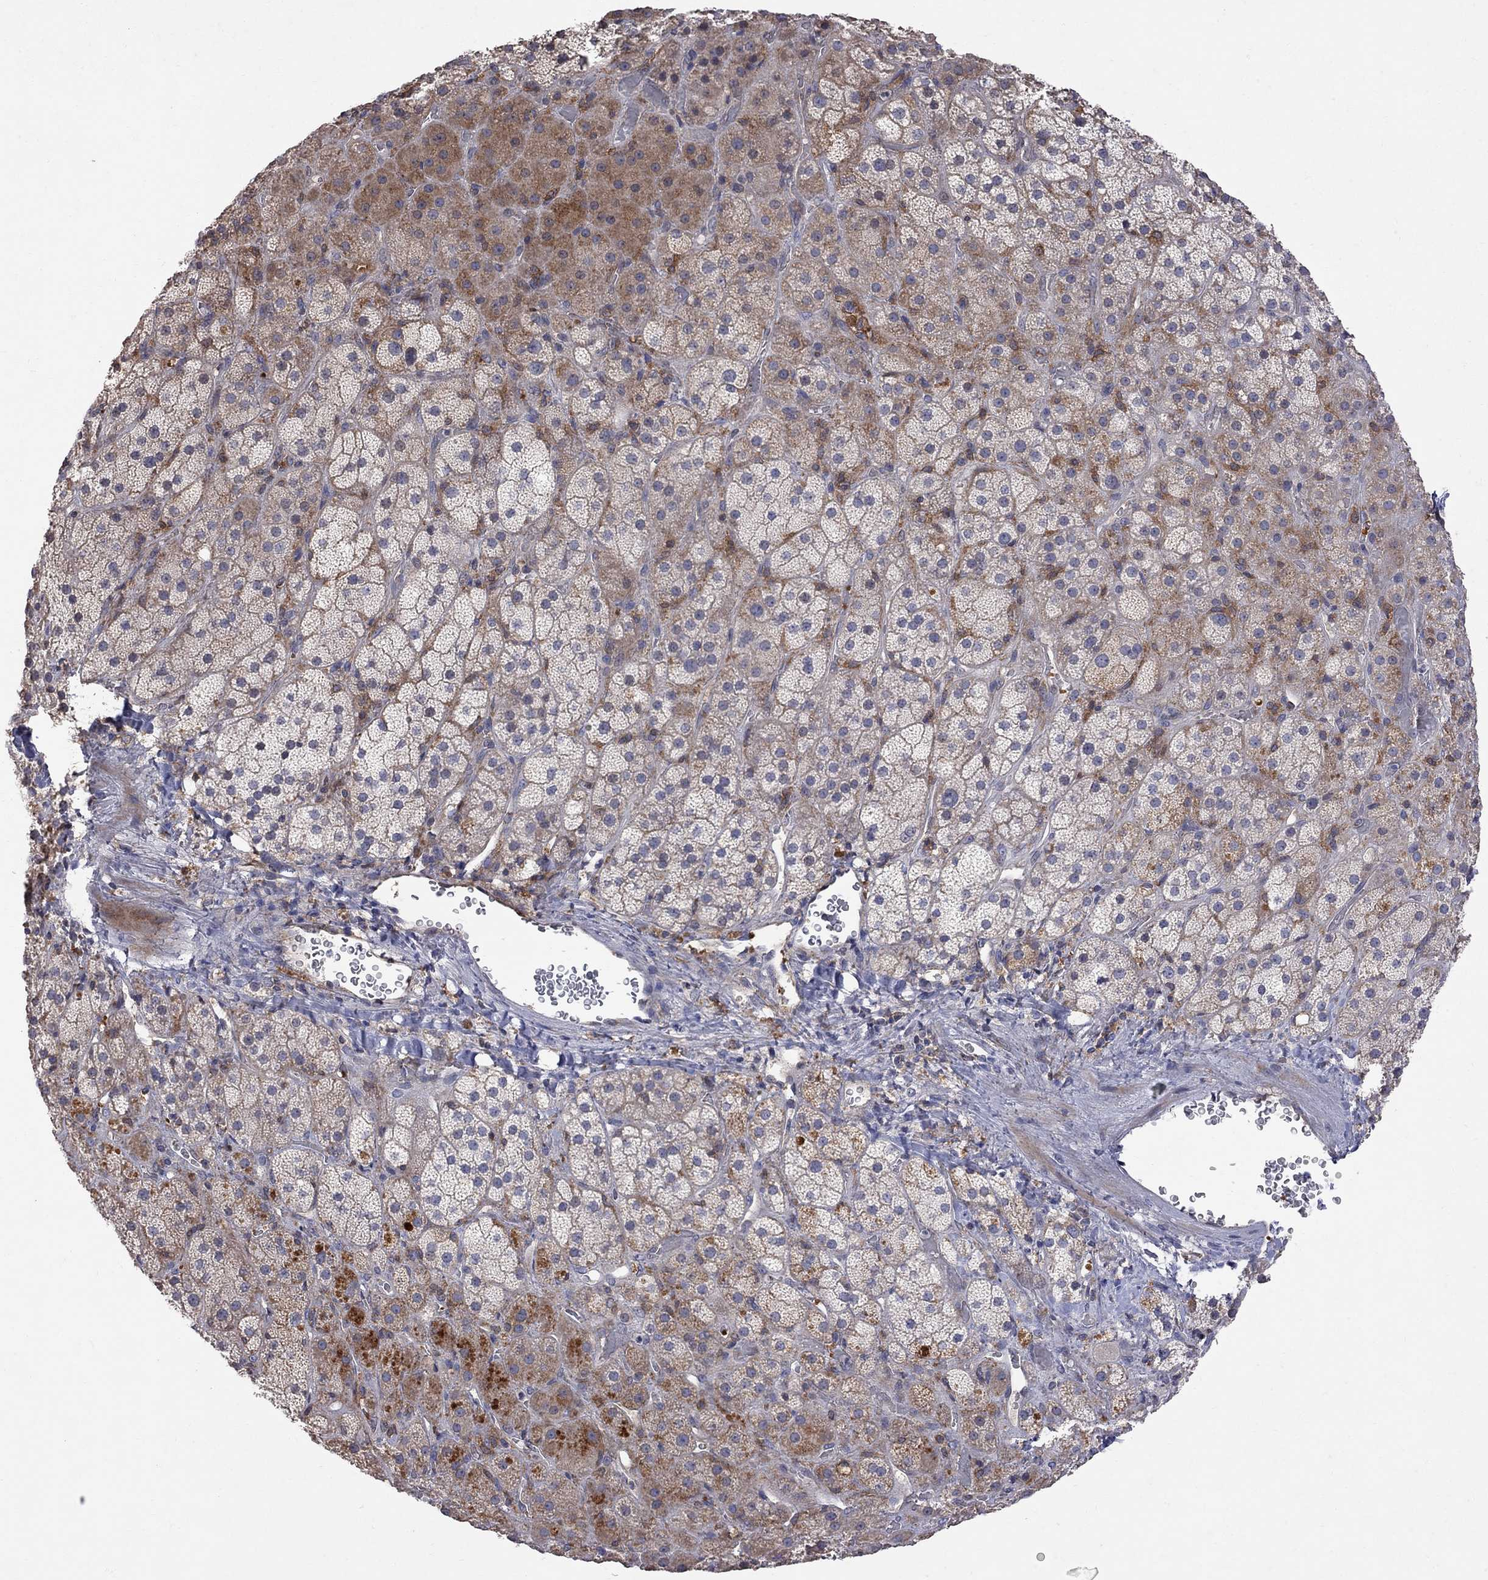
{"staining": {"intensity": "strong", "quantity": "<25%", "location": "cytoplasmic/membranous"}, "tissue": "adrenal gland", "cell_type": "Glandular cells", "image_type": "normal", "snomed": [{"axis": "morphology", "description": "Normal tissue, NOS"}, {"axis": "topography", "description": "Adrenal gland"}], "caption": "Immunohistochemistry (IHC) histopathology image of normal adrenal gland: human adrenal gland stained using immunohistochemistry reveals medium levels of strong protein expression localized specifically in the cytoplasmic/membranous of glandular cells, appearing as a cytoplasmic/membranous brown color.", "gene": "ABI3", "patient": {"sex": "male", "age": 57}}